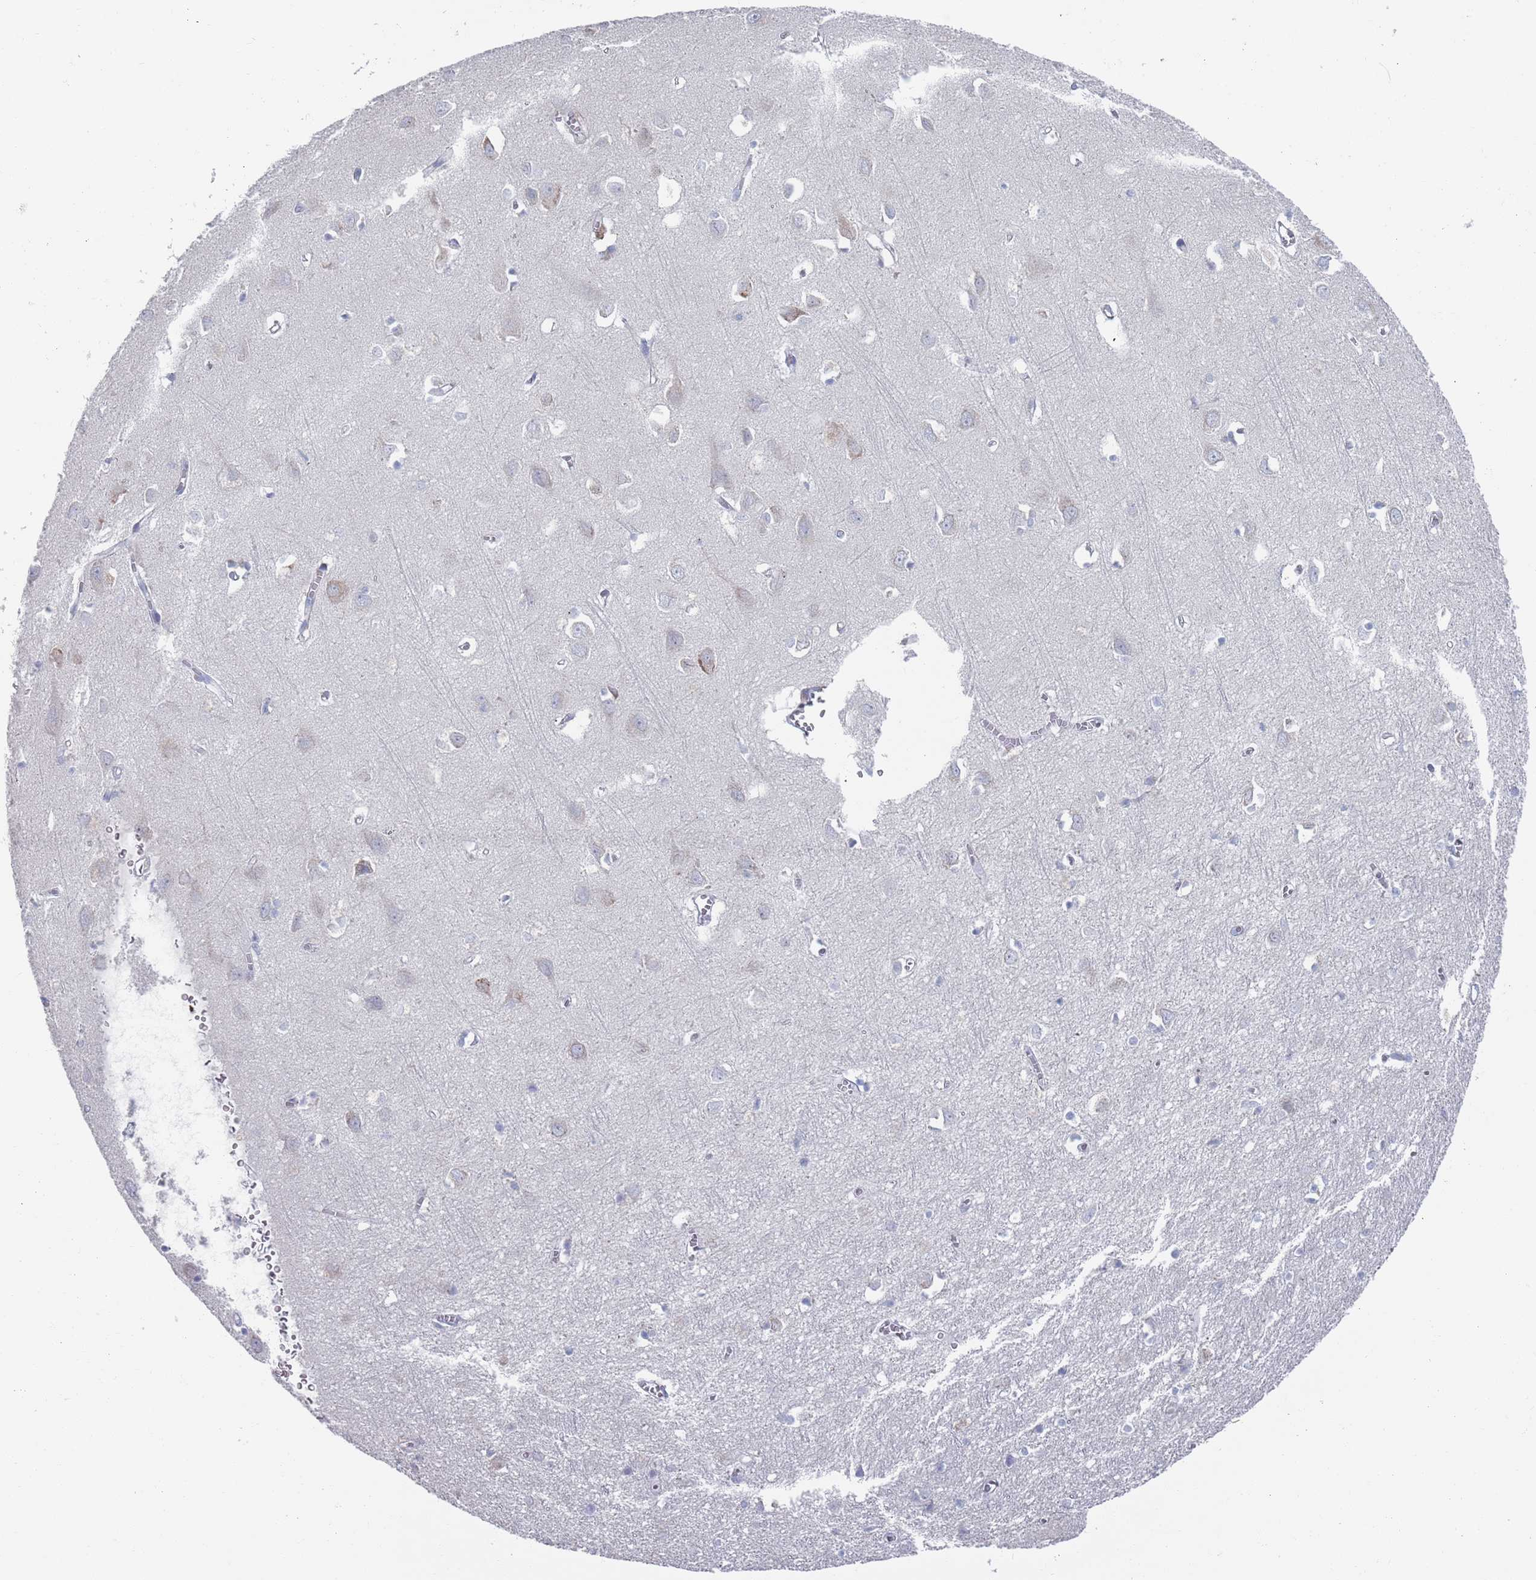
{"staining": {"intensity": "negative", "quantity": "none", "location": "none"}, "tissue": "cerebral cortex", "cell_type": "Endothelial cells", "image_type": "normal", "snomed": [{"axis": "morphology", "description": "Normal tissue, NOS"}, {"axis": "topography", "description": "Cerebral cortex"}], "caption": "Endothelial cells are negative for protein expression in normal human cerebral cortex. (DAB immunohistochemistry, high magnification).", "gene": "MAT1A", "patient": {"sex": "female", "age": 64}}